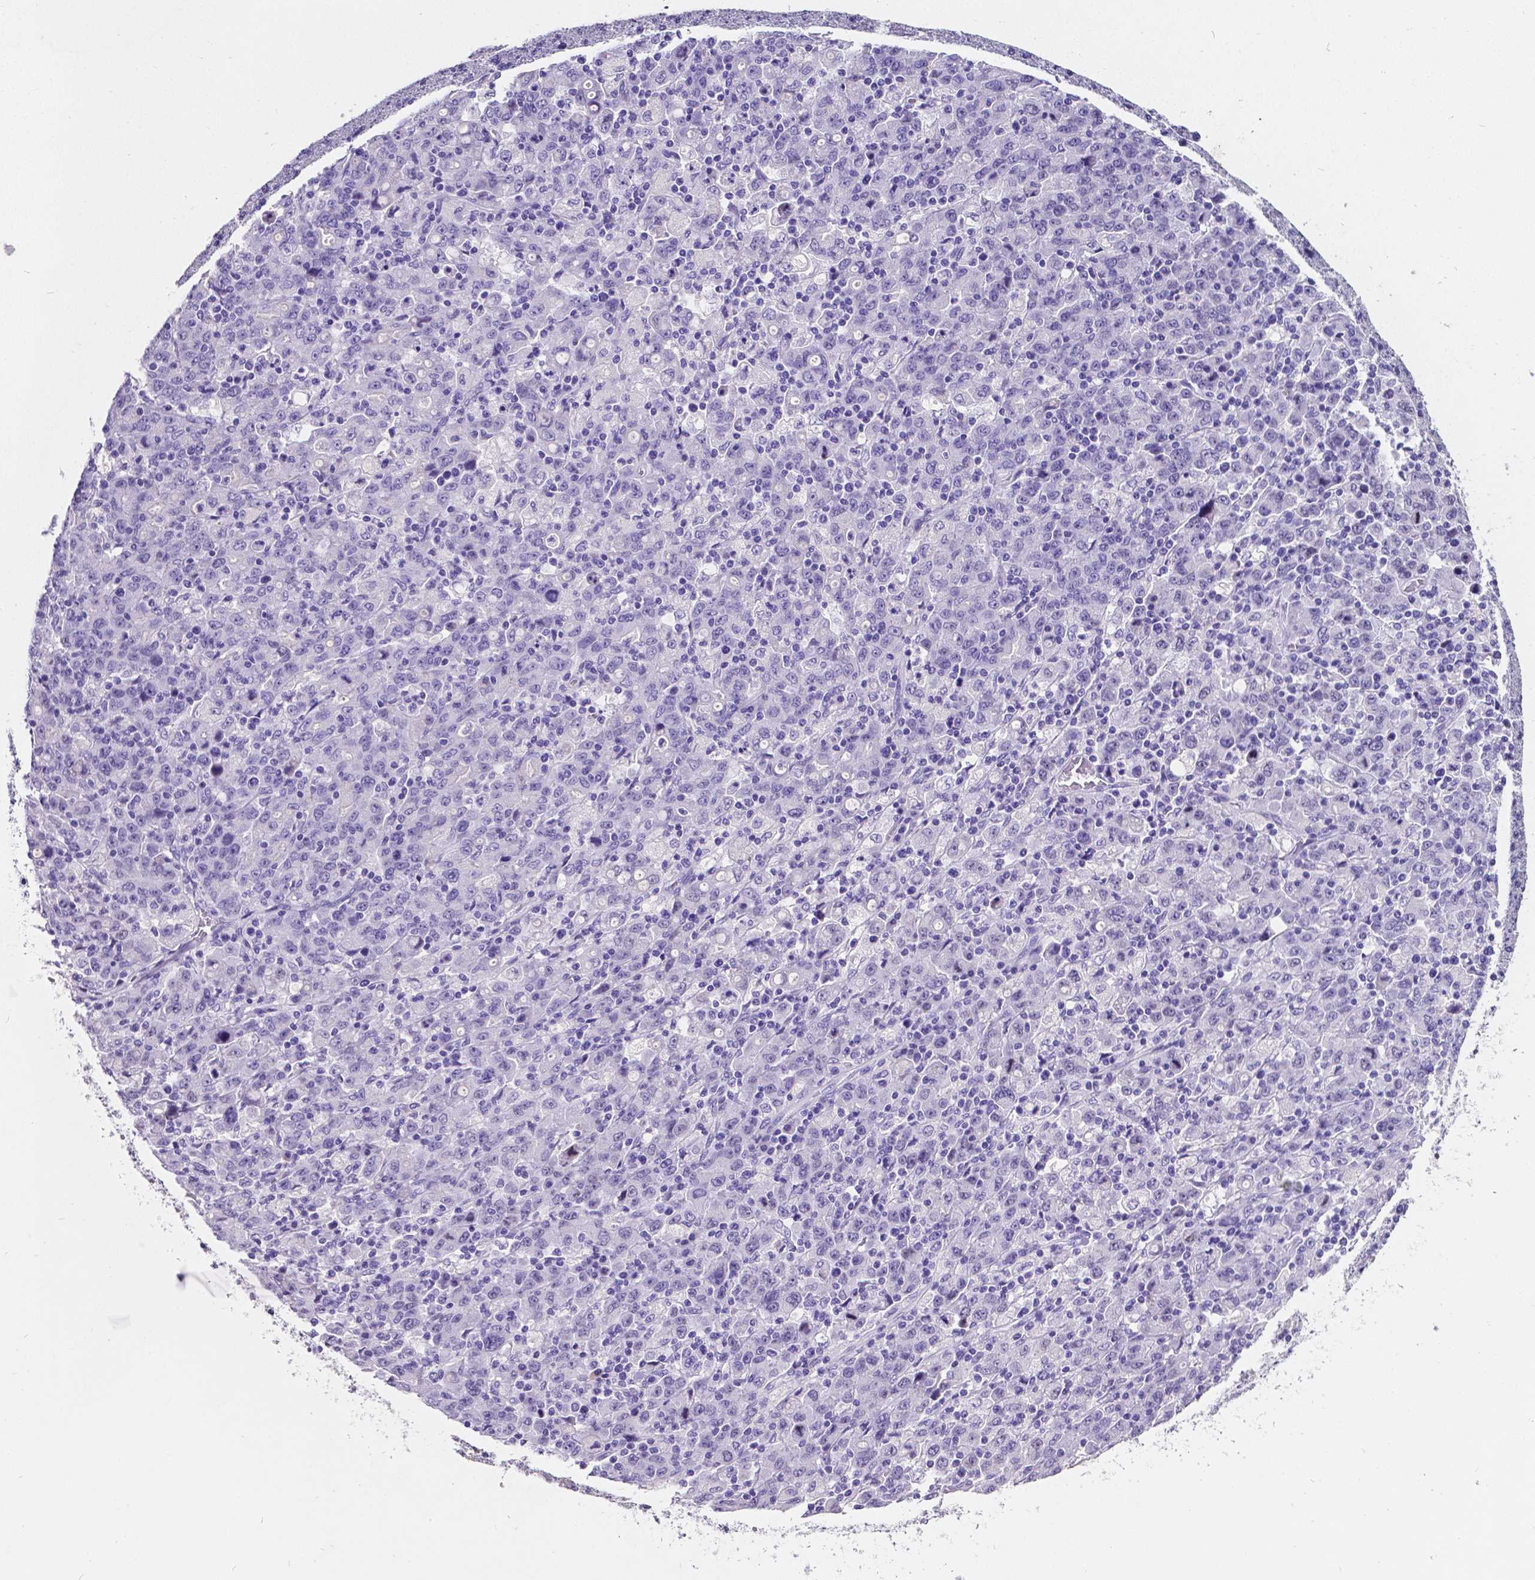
{"staining": {"intensity": "negative", "quantity": "none", "location": "none"}, "tissue": "stomach cancer", "cell_type": "Tumor cells", "image_type": "cancer", "snomed": [{"axis": "morphology", "description": "Adenocarcinoma, NOS"}, {"axis": "topography", "description": "Stomach, upper"}], "caption": "Immunohistochemistry (IHC) histopathology image of neoplastic tissue: human stomach adenocarcinoma stained with DAB (3,3'-diaminobenzidine) reveals no significant protein staining in tumor cells.", "gene": "SATB2", "patient": {"sex": "male", "age": 69}}